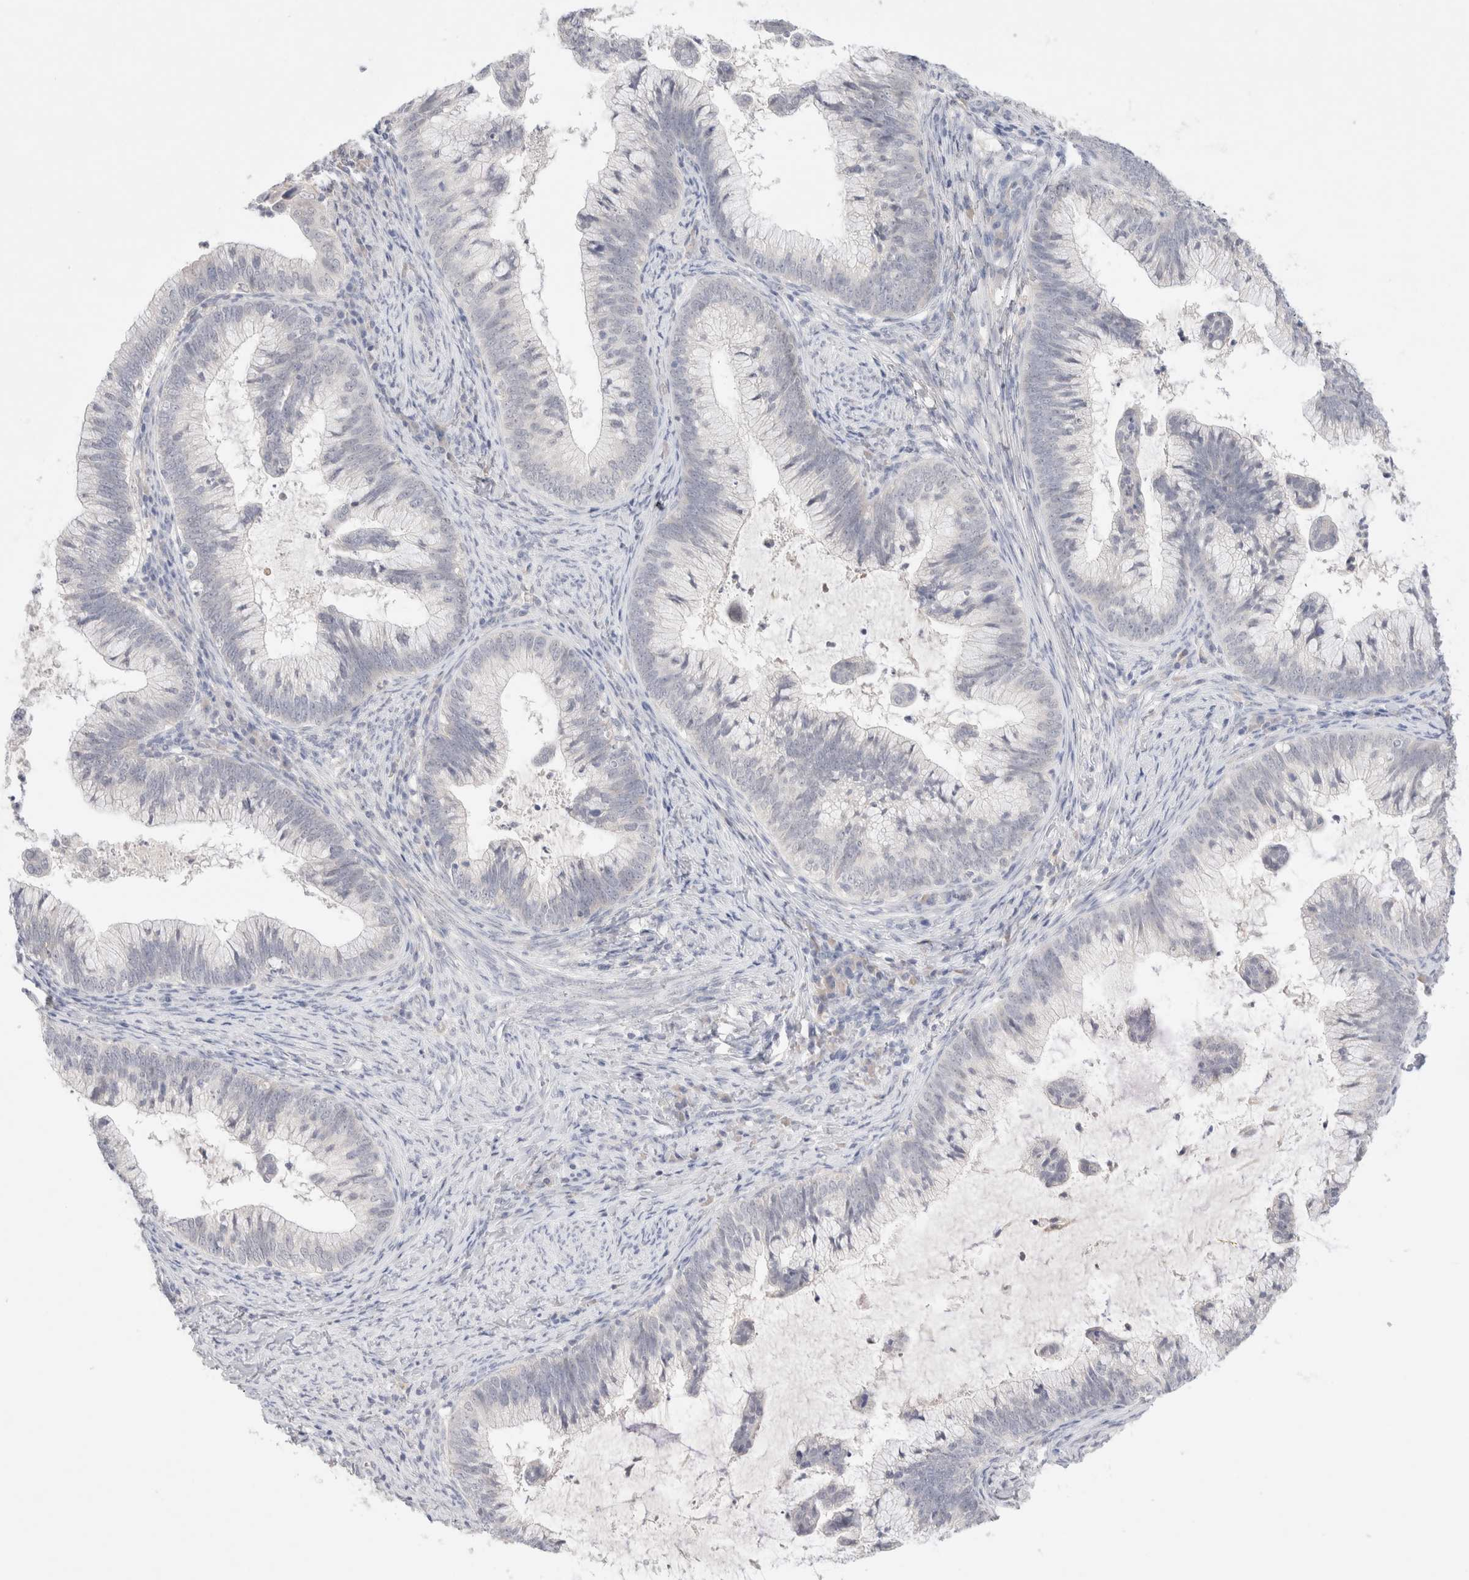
{"staining": {"intensity": "negative", "quantity": "none", "location": "none"}, "tissue": "cervical cancer", "cell_type": "Tumor cells", "image_type": "cancer", "snomed": [{"axis": "morphology", "description": "Adenocarcinoma, NOS"}, {"axis": "topography", "description": "Cervix"}], "caption": "Immunohistochemistry of human cervical adenocarcinoma exhibits no expression in tumor cells.", "gene": "SPATA20", "patient": {"sex": "female", "age": 36}}